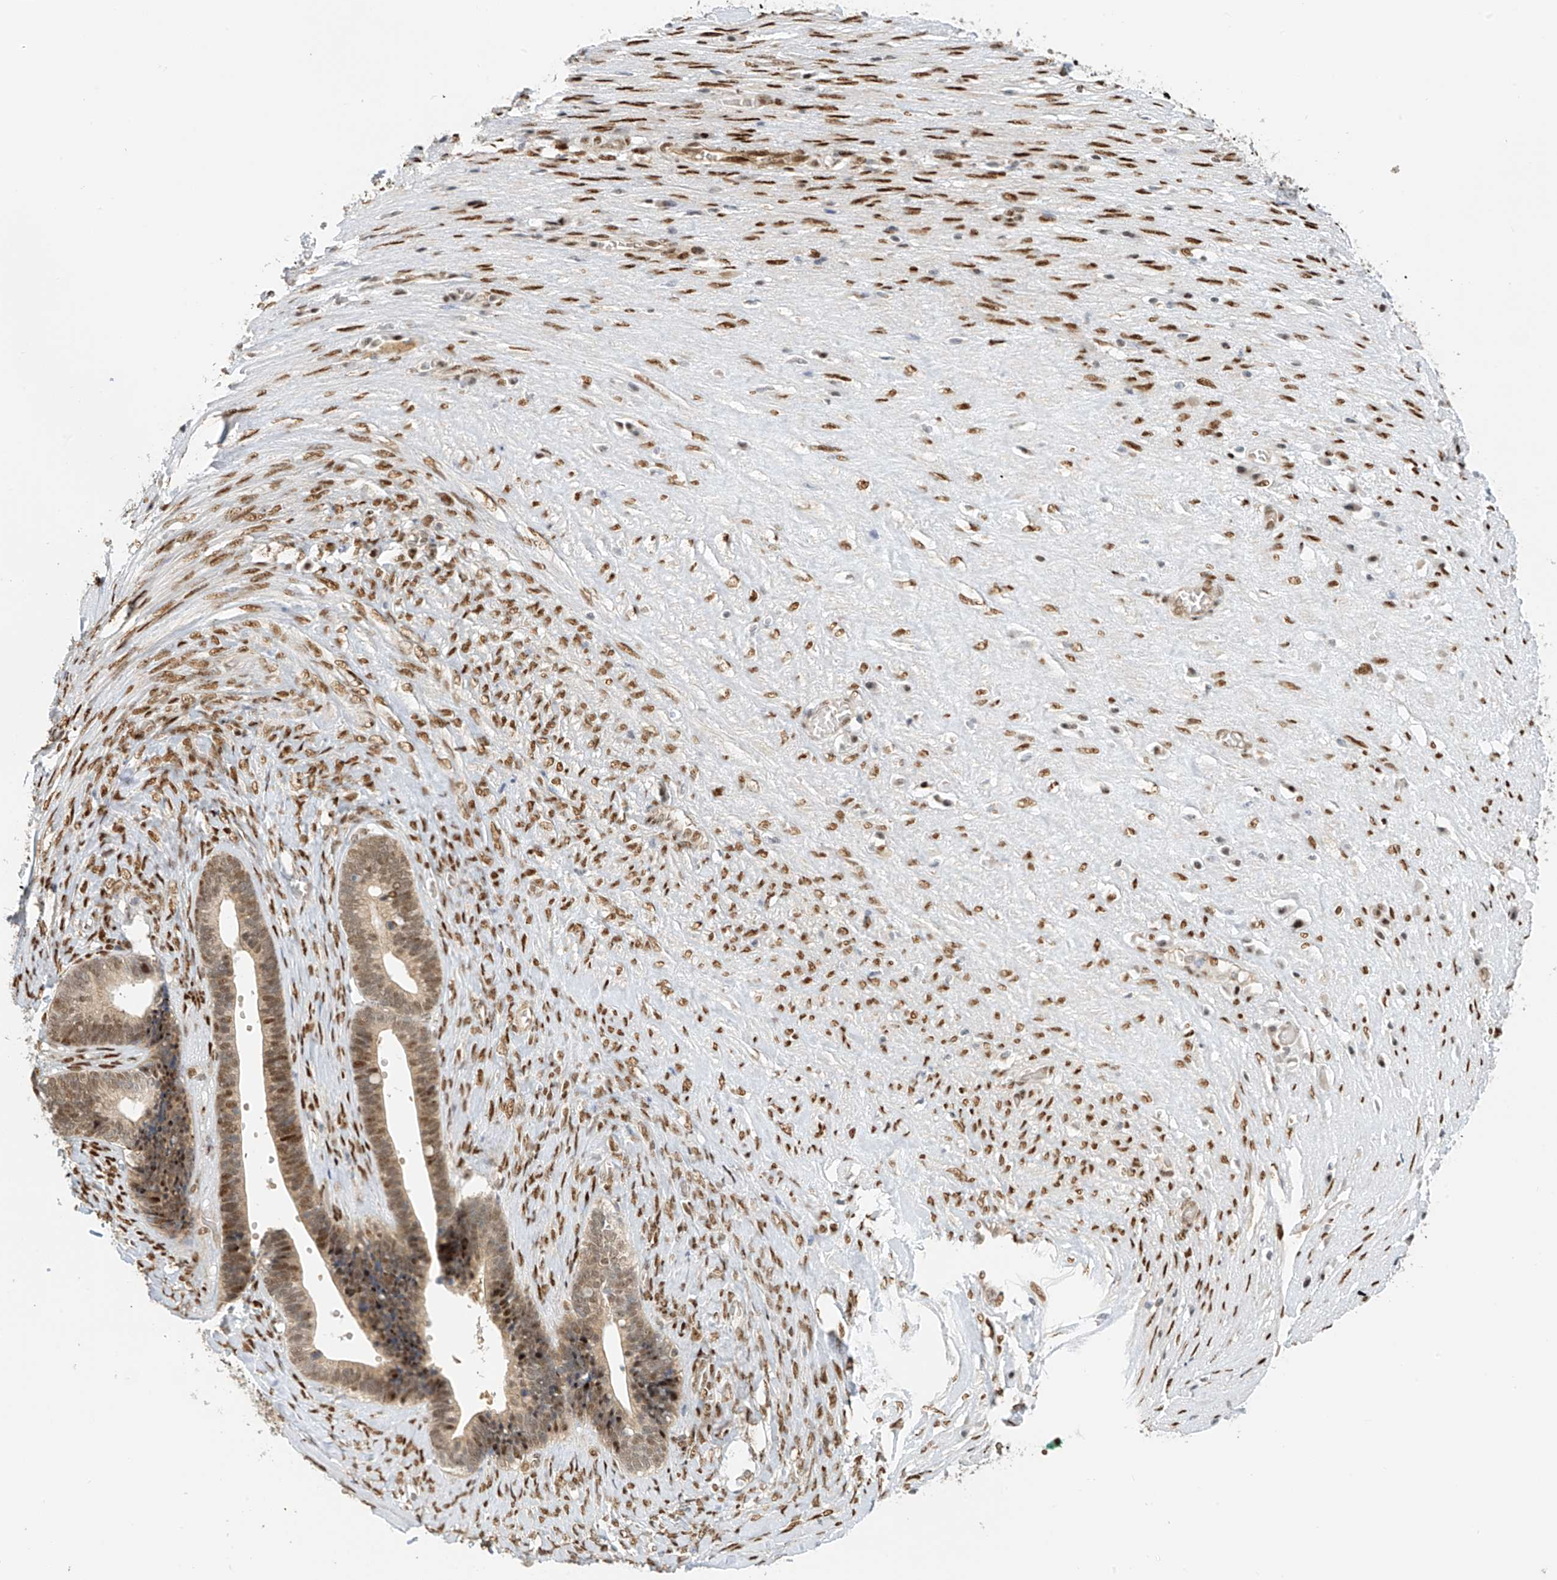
{"staining": {"intensity": "moderate", "quantity": ">75%", "location": "nuclear"}, "tissue": "ovarian cancer", "cell_type": "Tumor cells", "image_type": "cancer", "snomed": [{"axis": "morphology", "description": "Cystadenocarcinoma, serous, NOS"}, {"axis": "topography", "description": "Ovary"}], "caption": "Protein expression analysis of ovarian cancer shows moderate nuclear expression in approximately >75% of tumor cells. (Brightfield microscopy of DAB IHC at high magnification).", "gene": "ZNF514", "patient": {"sex": "female", "age": 56}}